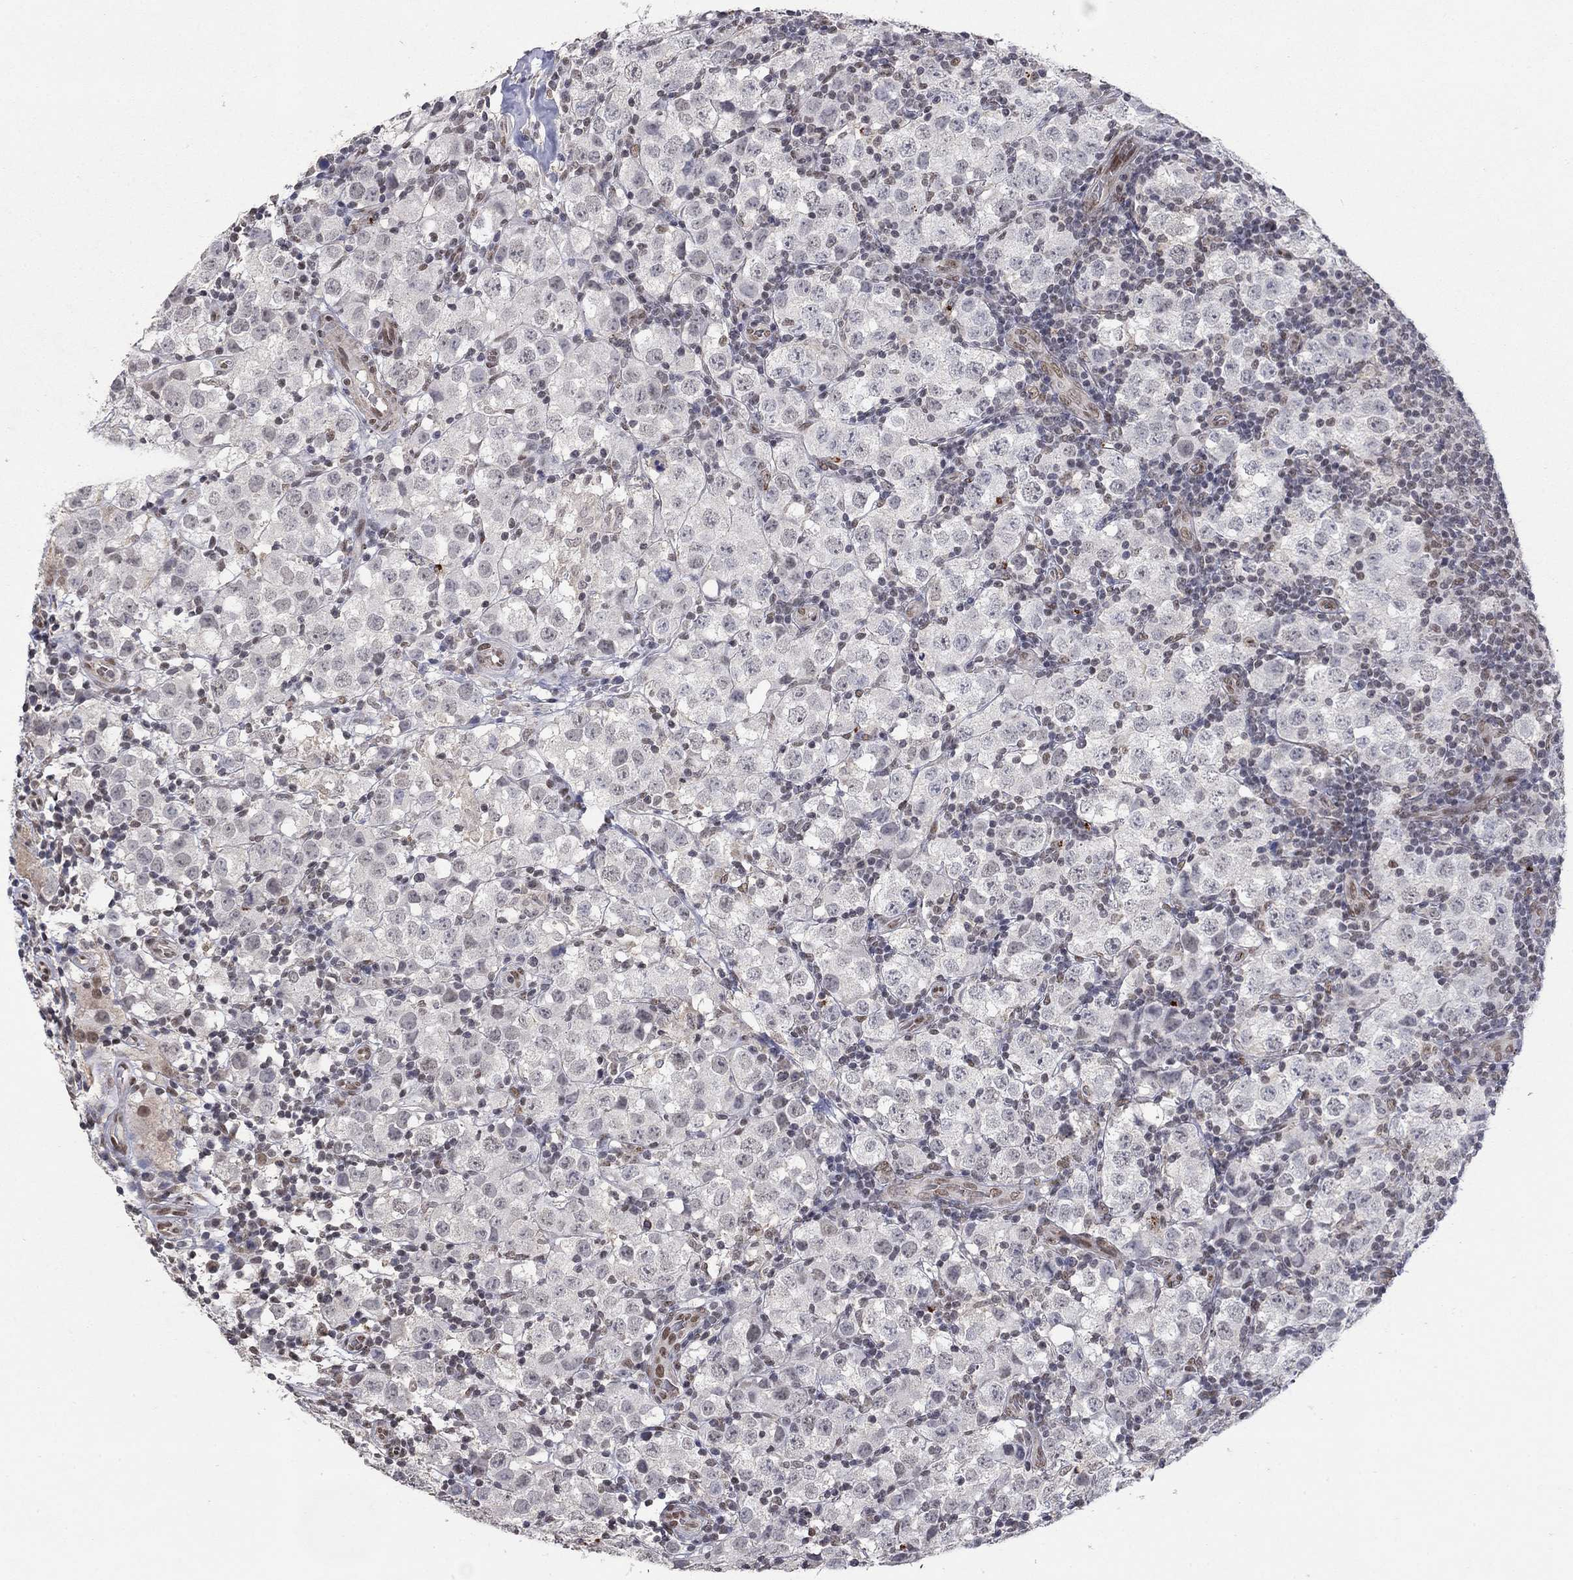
{"staining": {"intensity": "negative", "quantity": "none", "location": "none"}, "tissue": "testis cancer", "cell_type": "Tumor cells", "image_type": "cancer", "snomed": [{"axis": "morphology", "description": "Seminoma, NOS"}, {"axis": "topography", "description": "Testis"}], "caption": "High magnification brightfield microscopy of testis seminoma stained with DAB (brown) and counterstained with hematoxylin (blue): tumor cells show no significant positivity.", "gene": "GRIA3", "patient": {"sex": "male", "age": 34}}